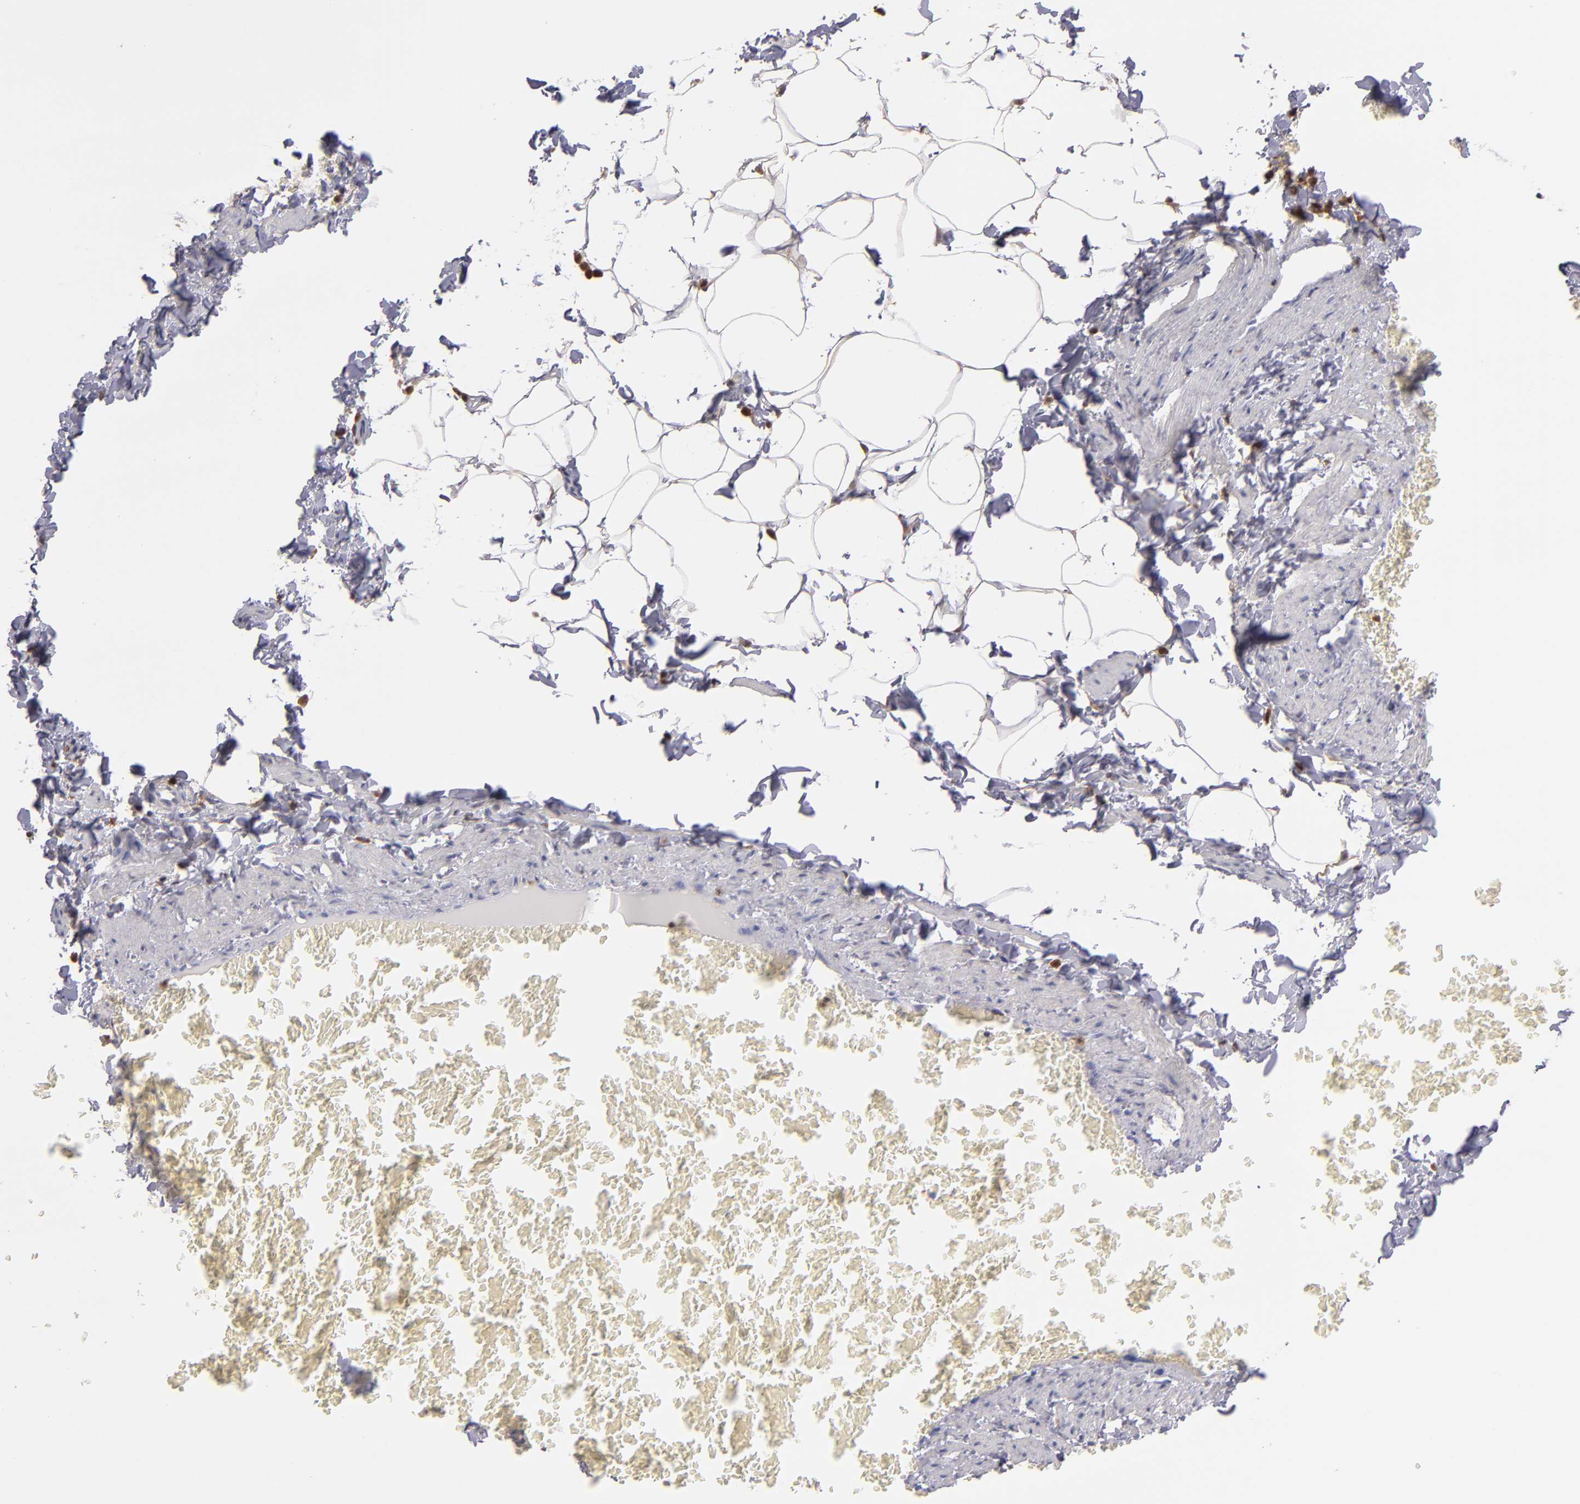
{"staining": {"intensity": "weak", "quantity": ">75%", "location": "cytoplasmic/membranous"}, "tissue": "adipose tissue", "cell_type": "Adipocytes", "image_type": "normal", "snomed": [{"axis": "morphology", "description": "Normal tissue, NOS"}, {"axis": "topography", "description": "Vascular tissue"}], "caption": "Immunohistochemistry (IHC) photomicrograph of benign adipose tissue: adipose tissue stained using immunohistochemistry (IHC) shows low levels of weak protein expression localized specifically in the cytoplasmic/membranous of adipocytes, appearing as a cytoplasmic/membranous brown color.", "gene": "PRKCD", "patient": {"sex": "male", "age": 41}}